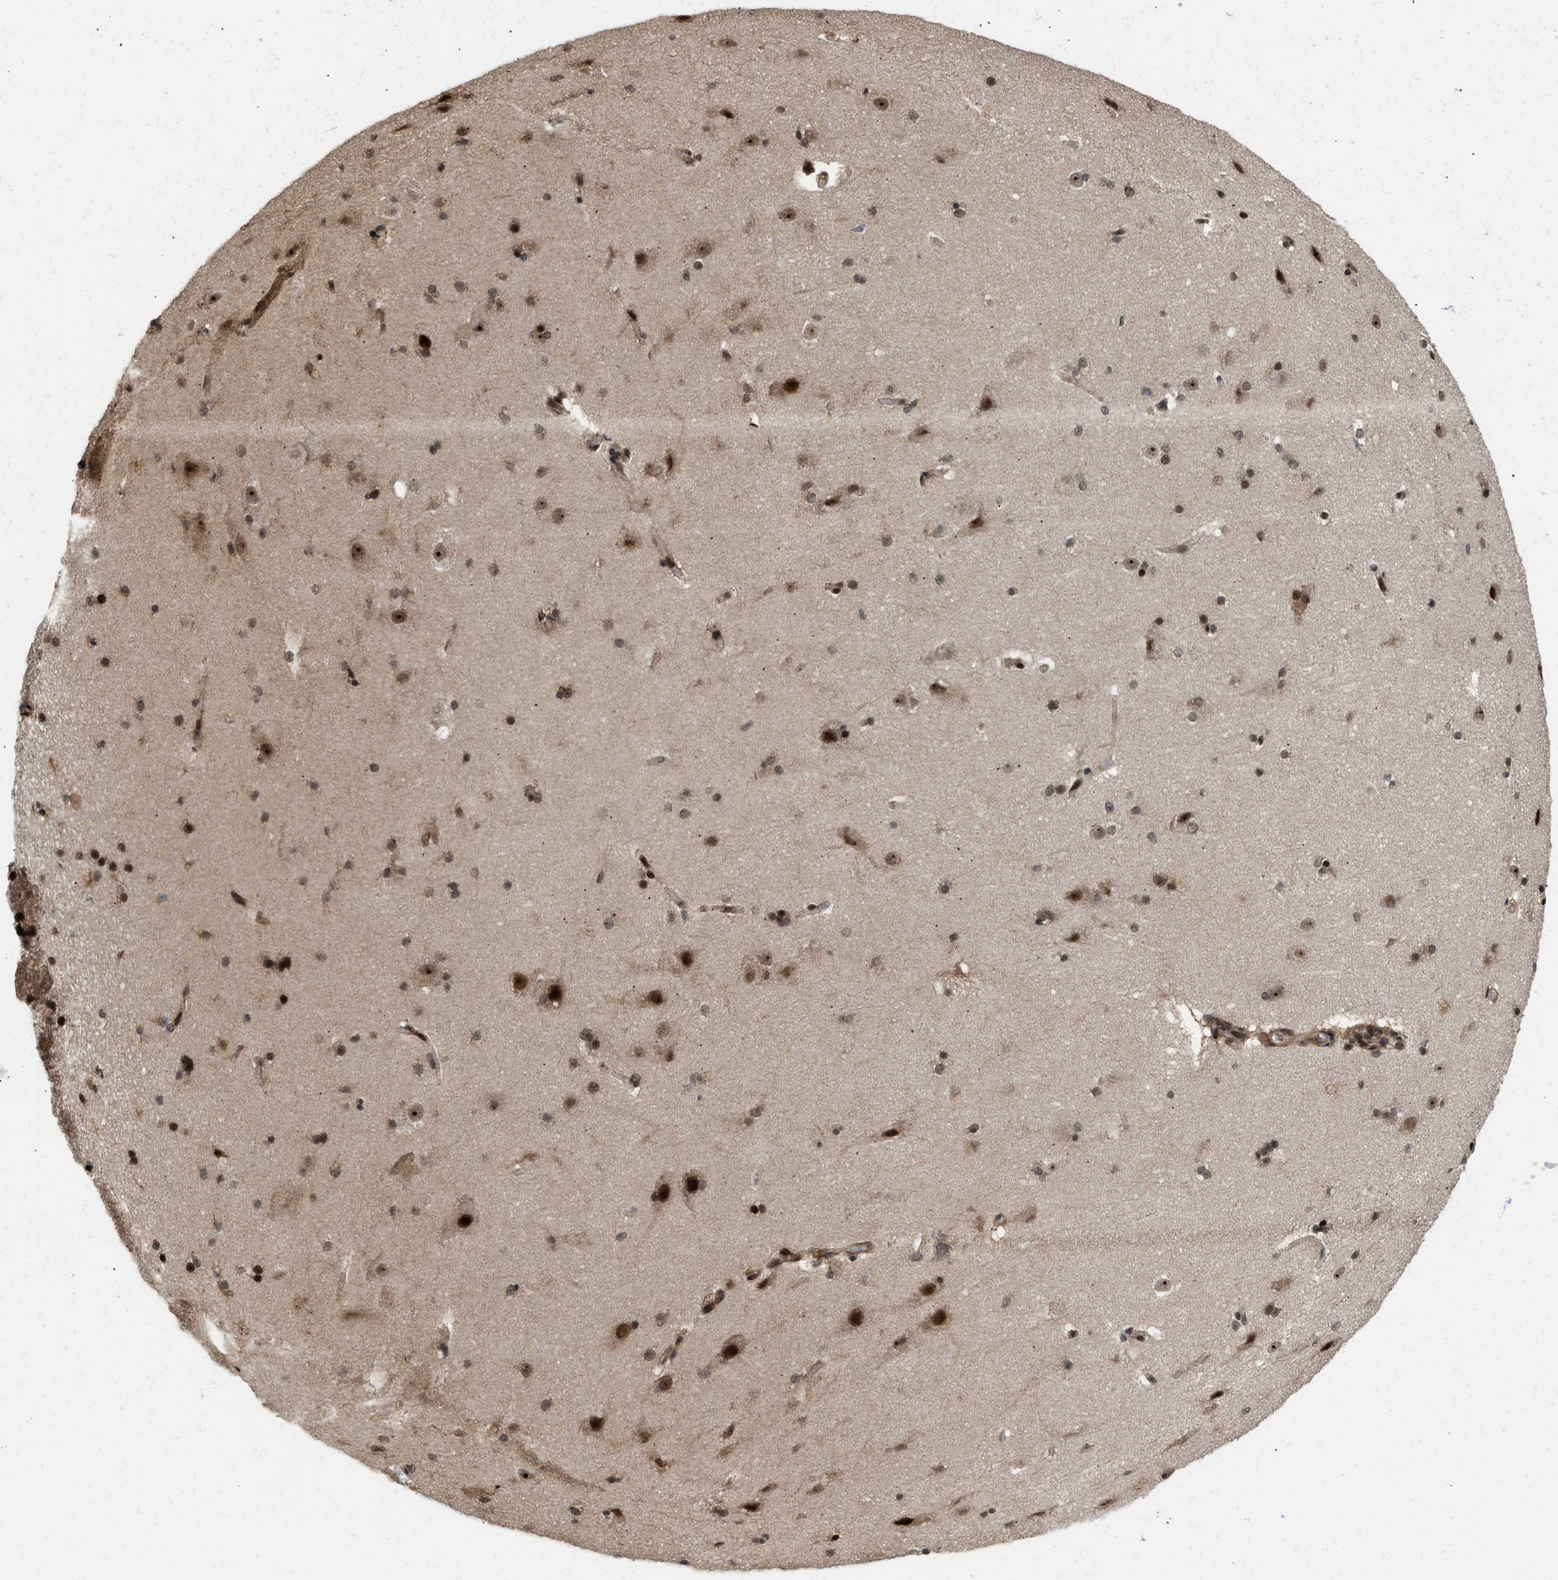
{"staining": {"intensity": "moderate", "quantity": ">75%", "location": "cytoplasmic/membranous"}, "tissue": "cerebral cortex", "cell_type": "Endothelial cells", "image_type": "normal", "snomed": [{"axis": "morphology", "description": "Normal tissue, NOS"}, {"axis": "topography", "description": "Cerebral cortex"}, {"axis": "topography", "description": "Hippocampus"}], "caption": "Endothelial cells display moderate cytoplasmic/membranous staining in approximately >75% of cells in normal cerebral cortex. The staining was performed using DAB (3,3'-diaminobenzidine) to visualize the protein expression in brown, while the nuclei were stained in blue with hematoxylin (Magnification: 20x).", "gene": "ANKRD11", "patient": {"sex": "female", "age": 19}}